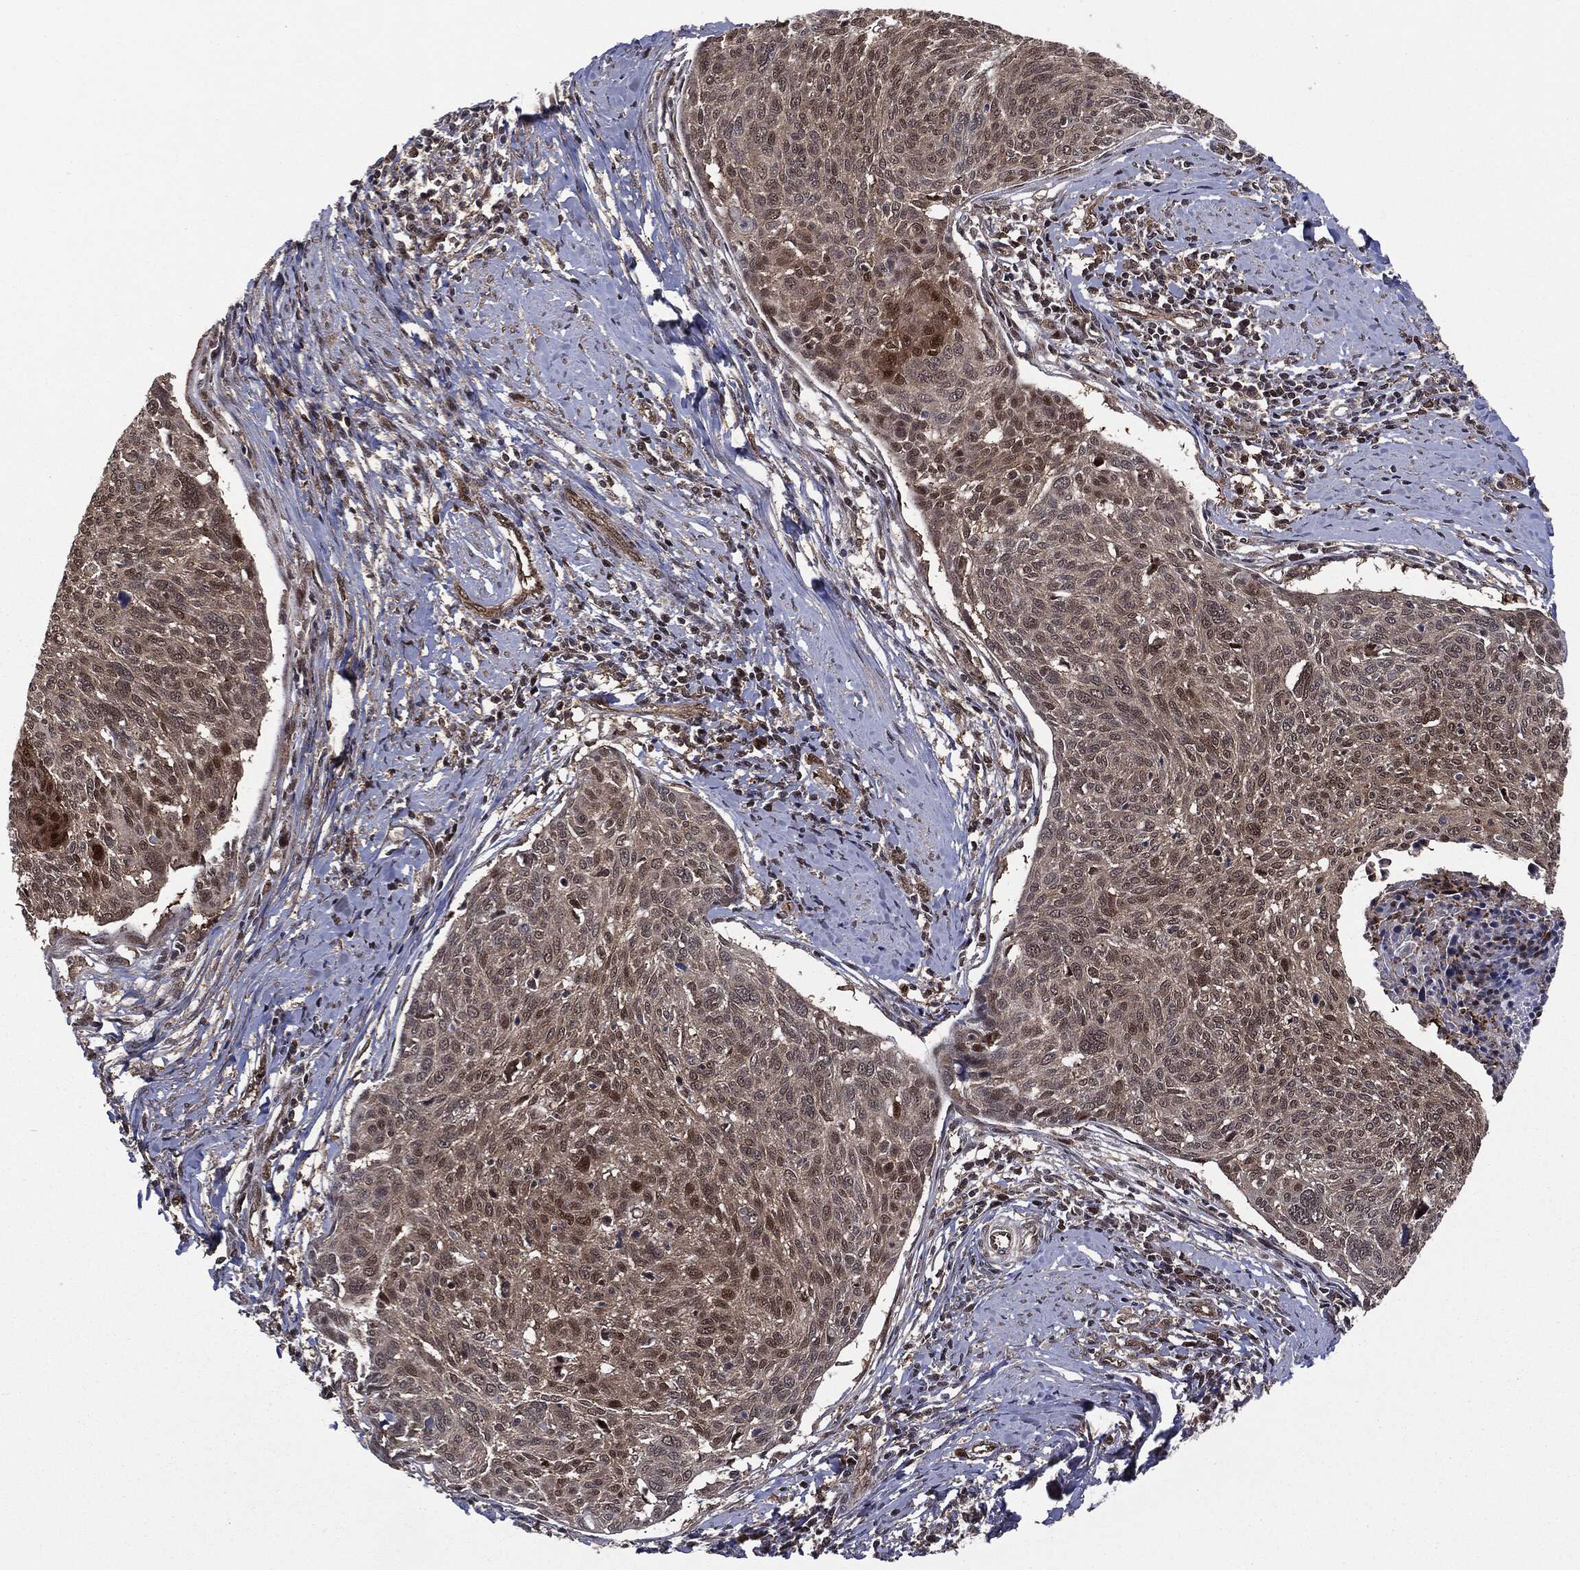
{"staining": {"intensity": "moderate", "quantity": "<25%", "location": "nuclear"}, "tissue": "cervical cancer", "cell_type": "Tumor cells", "image_type": "cancer", "snomed": [{"axis": "morphology", "description": "Squamous cell carcinoma, NOS"}, {"axis": "topography", "description": "Cervix"}], "caption": "Human cervical squamous cell carcinoma stained with a protein marker reveals moderate staining in tumor cells.", "gene": "PTPA", "patient": {"sex": "female", "age": 49}}